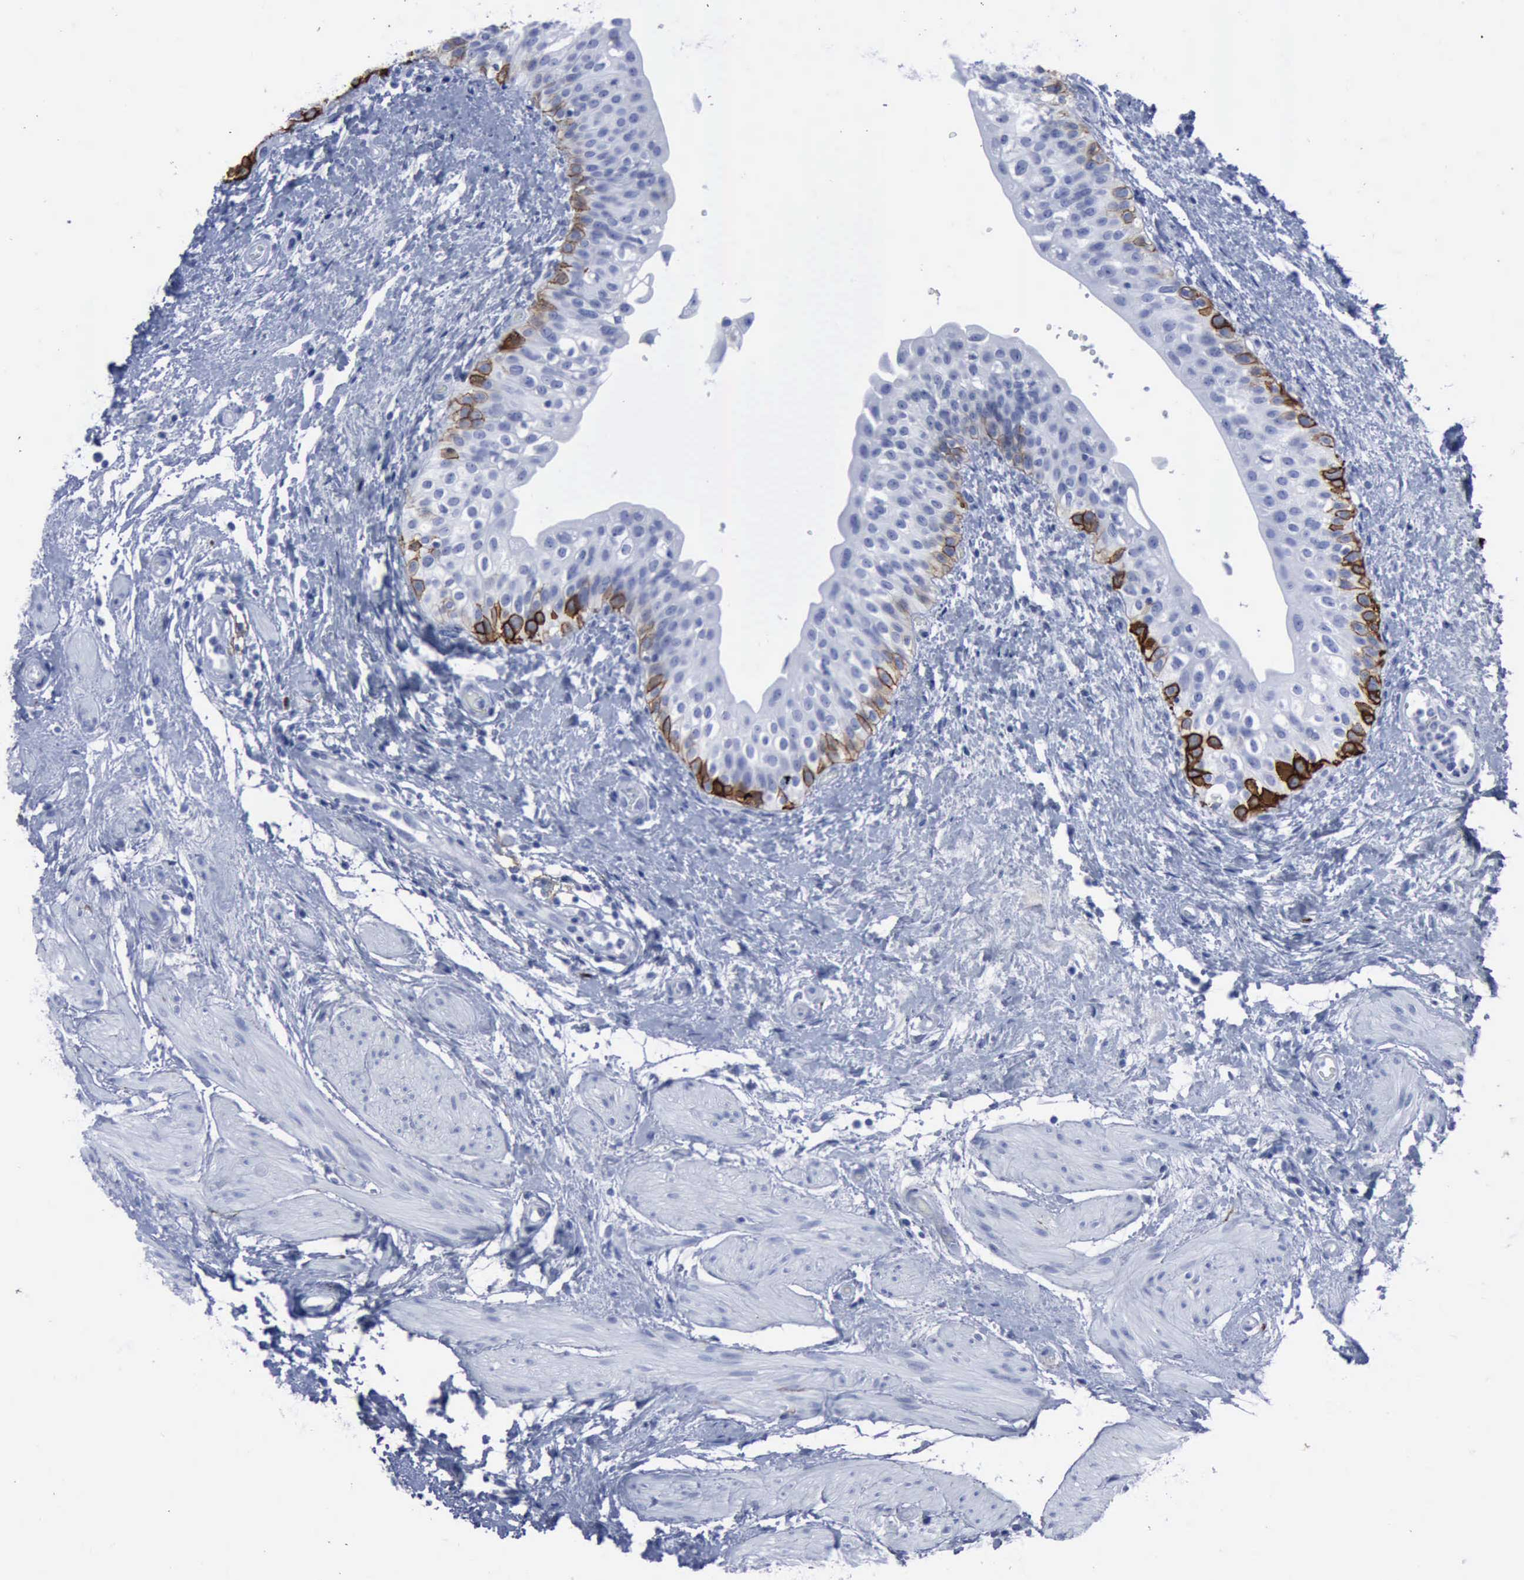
{"staining": {"intensity": "strong", "quantity": "<25%", "location": "cytoplasmic/membranous"}, "tissue": "urinary bladder", "cell_type": "Urothelial cells", "image_type": "normal", "snomed": [{"axis": "morphology", "description": "Normal tissue, NOS"}, {"axis": "topography", "description": "Urinary bladder"}], "caption": "The immunohistochemical stain labels strong cytoplasmic/membranous expression in urothelial cells of benign urinary bladder.", "gene": "NGFR", "patient": {"sex": "female", "age": 55}}